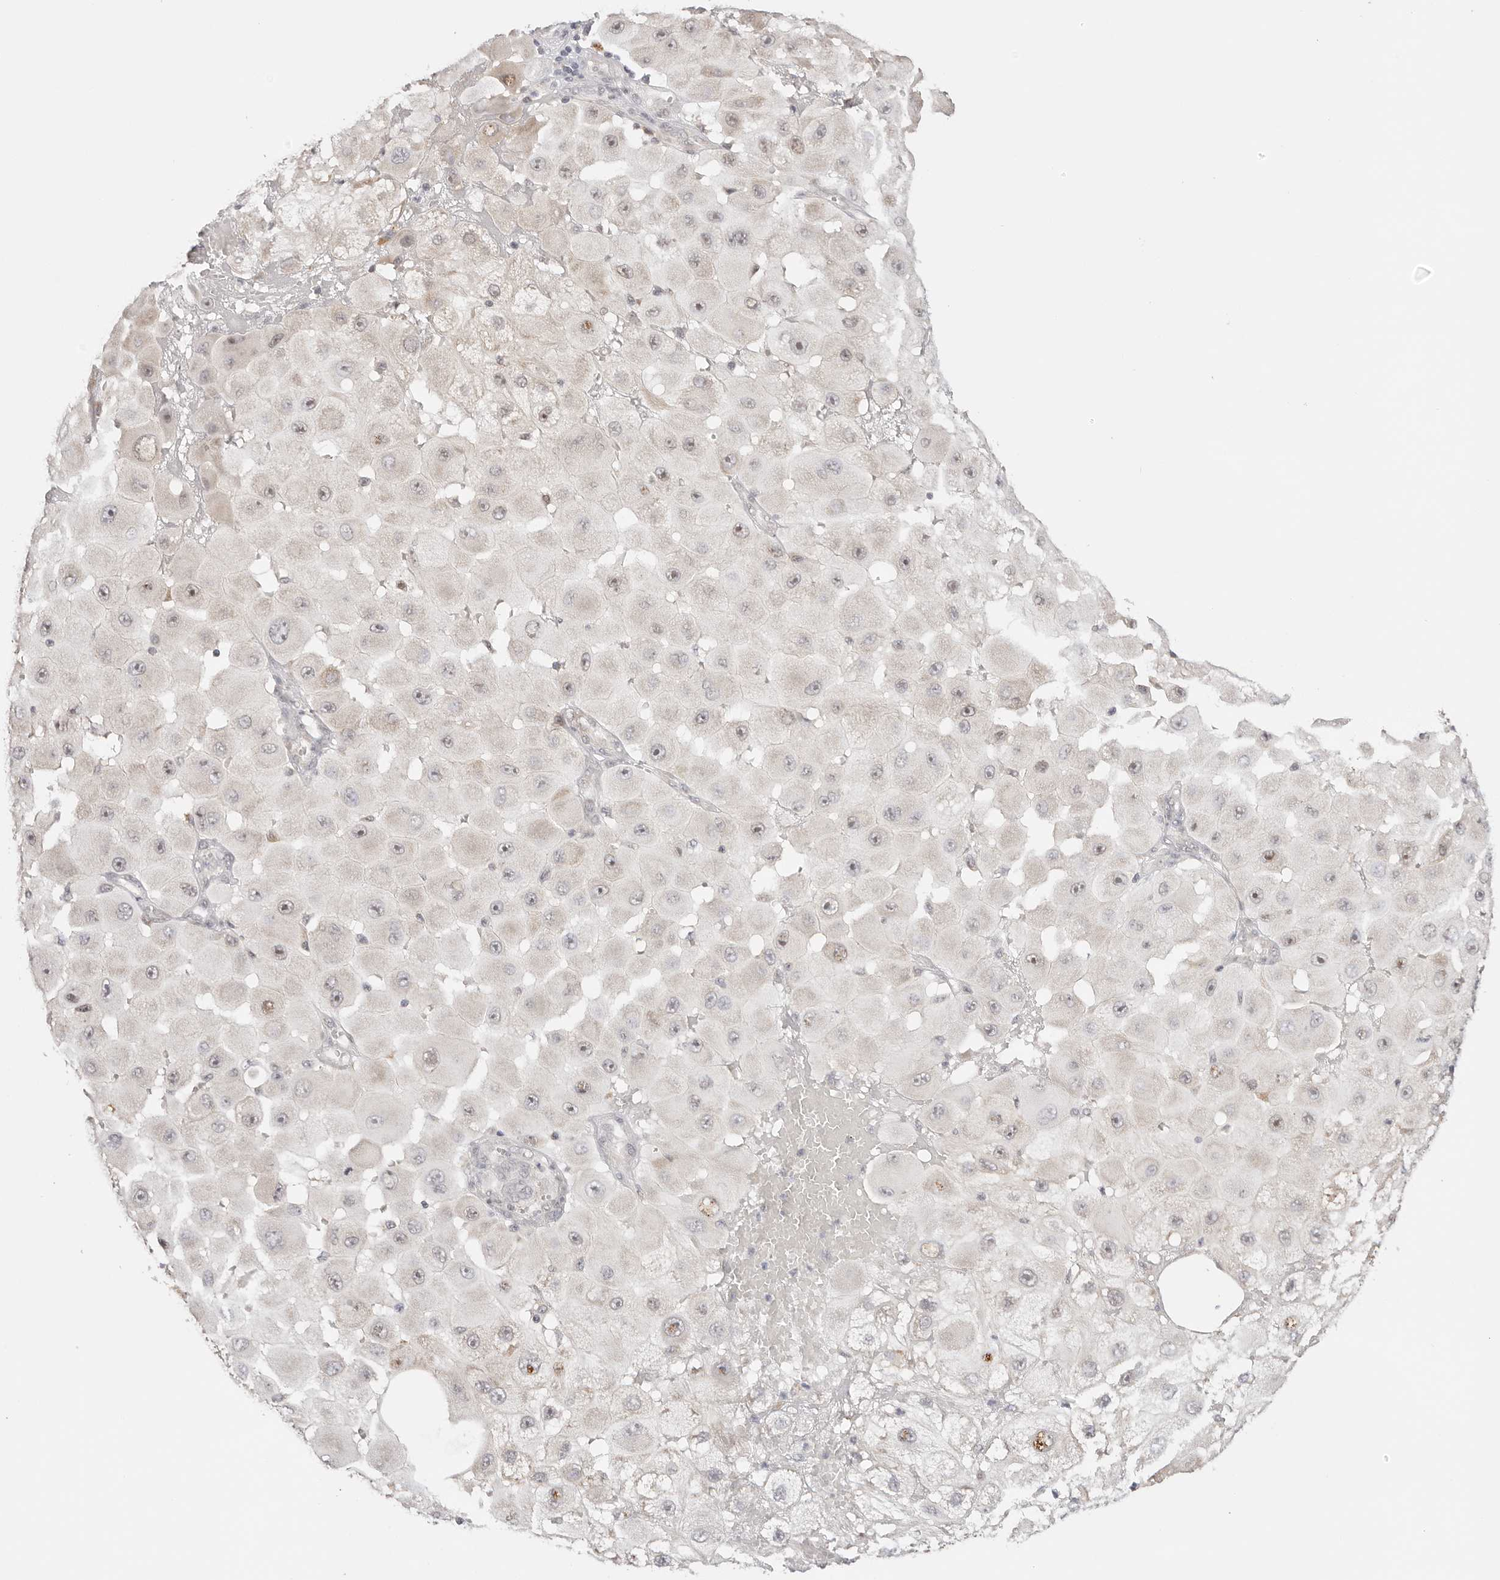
{"staining": {"intensity": "moderate", "quantity": "<25%", "location": "nuclear"}, "tissue": "melanoma", "cell_type": "Tumor cells", "image_type": "cancer", "snomed": [{"axis": "morphology", "description": "Malignant melanoma, NOS"}, {"axis": "topography", "description": "Skin"}], "caption": "About <25% of tumor cells in human malignant melanoma display moderate nuclear protein staining as visualized by brown immunohistochemical staining.", "gene": "RFC3", "patient": {"sex": "female", "age": 81}}